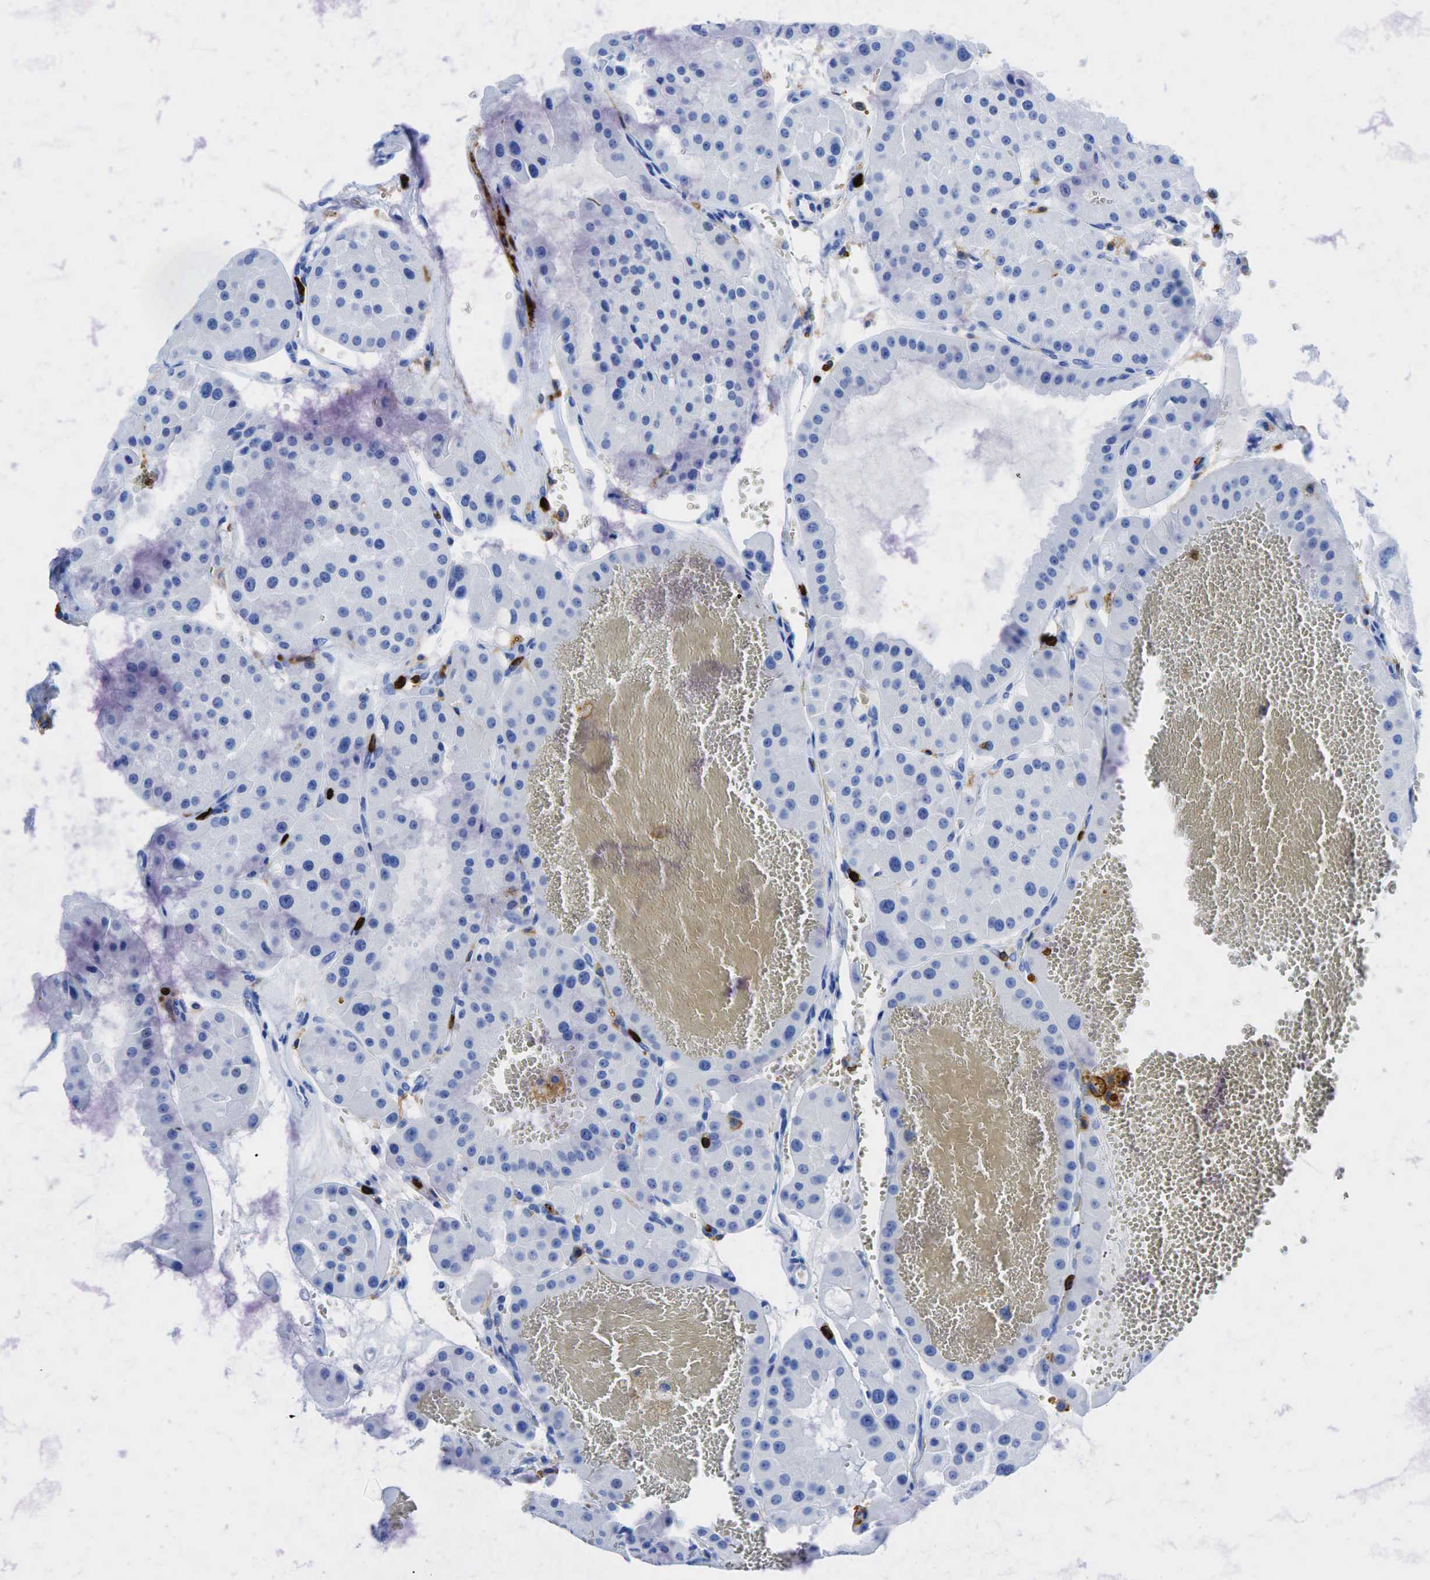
{"staining": {"intensity": "negative", "quantity": "none", "location": "none"}, "tissue": "renal cancer", "cell_type": "Tumor cells", "image_type": "cancer", "snomed": [{"axis": "morphology", "description": "Adenocarcinoma, uncertain malignant potential"}, {"axis": "topography", "description": "Kidney"}], "caption": "DAB immunohistochemical staining of adenocarcinoma,  uncertain malignant potential (renal) displays no significant expression in tumor cells. (Brightfield microscopy of DAB (3,3'-diaminobenzidine) immunohistochemistry (IHC) at high magnification).", "gene": "PTPRC", "patient": {"sex": "male", "age": 63}}